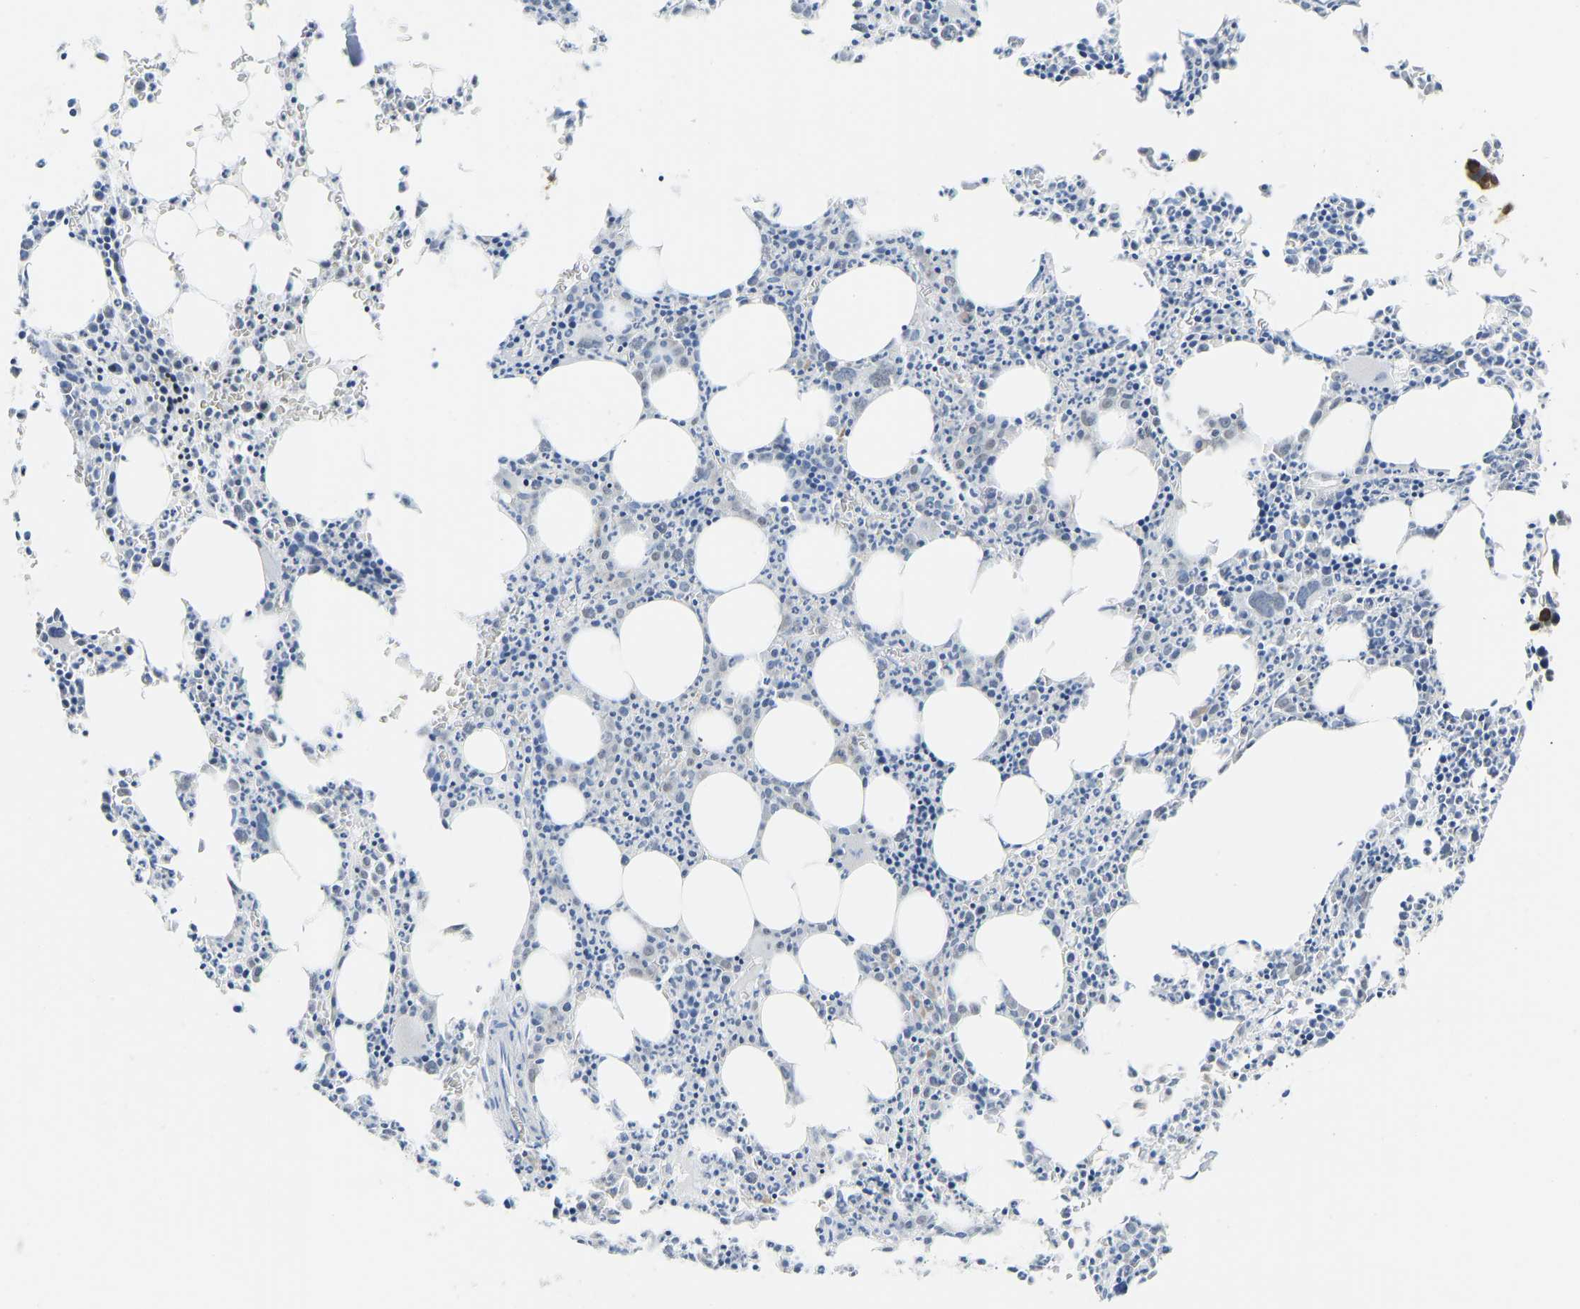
{"staining": {"intensity": "moderate", "quantity": "25%-75%", "location": "cytoplasmic/membranous,nuclear"}, "tissue": "bone marrow", "cell_type": "Hematopoietic cells", "image_type": "normal", "snomed": [{"axis": "morphology", "description": "Normal tissue, NOS"}, {"axis": "morphology", "description": "Inflammation, NOS"}, {"axis": "topography", "description": "Bone marrow"}], "caption": "Immunohistochemical staining of benign bone marrow reveals 25%-75% levels of moderate cytoplasmic/membranous,nuclear protein positivity in about 25%-75% of hematopoietic cells.", "gene": "VRK1", "patient": {"sex": "female", "age": 40}}